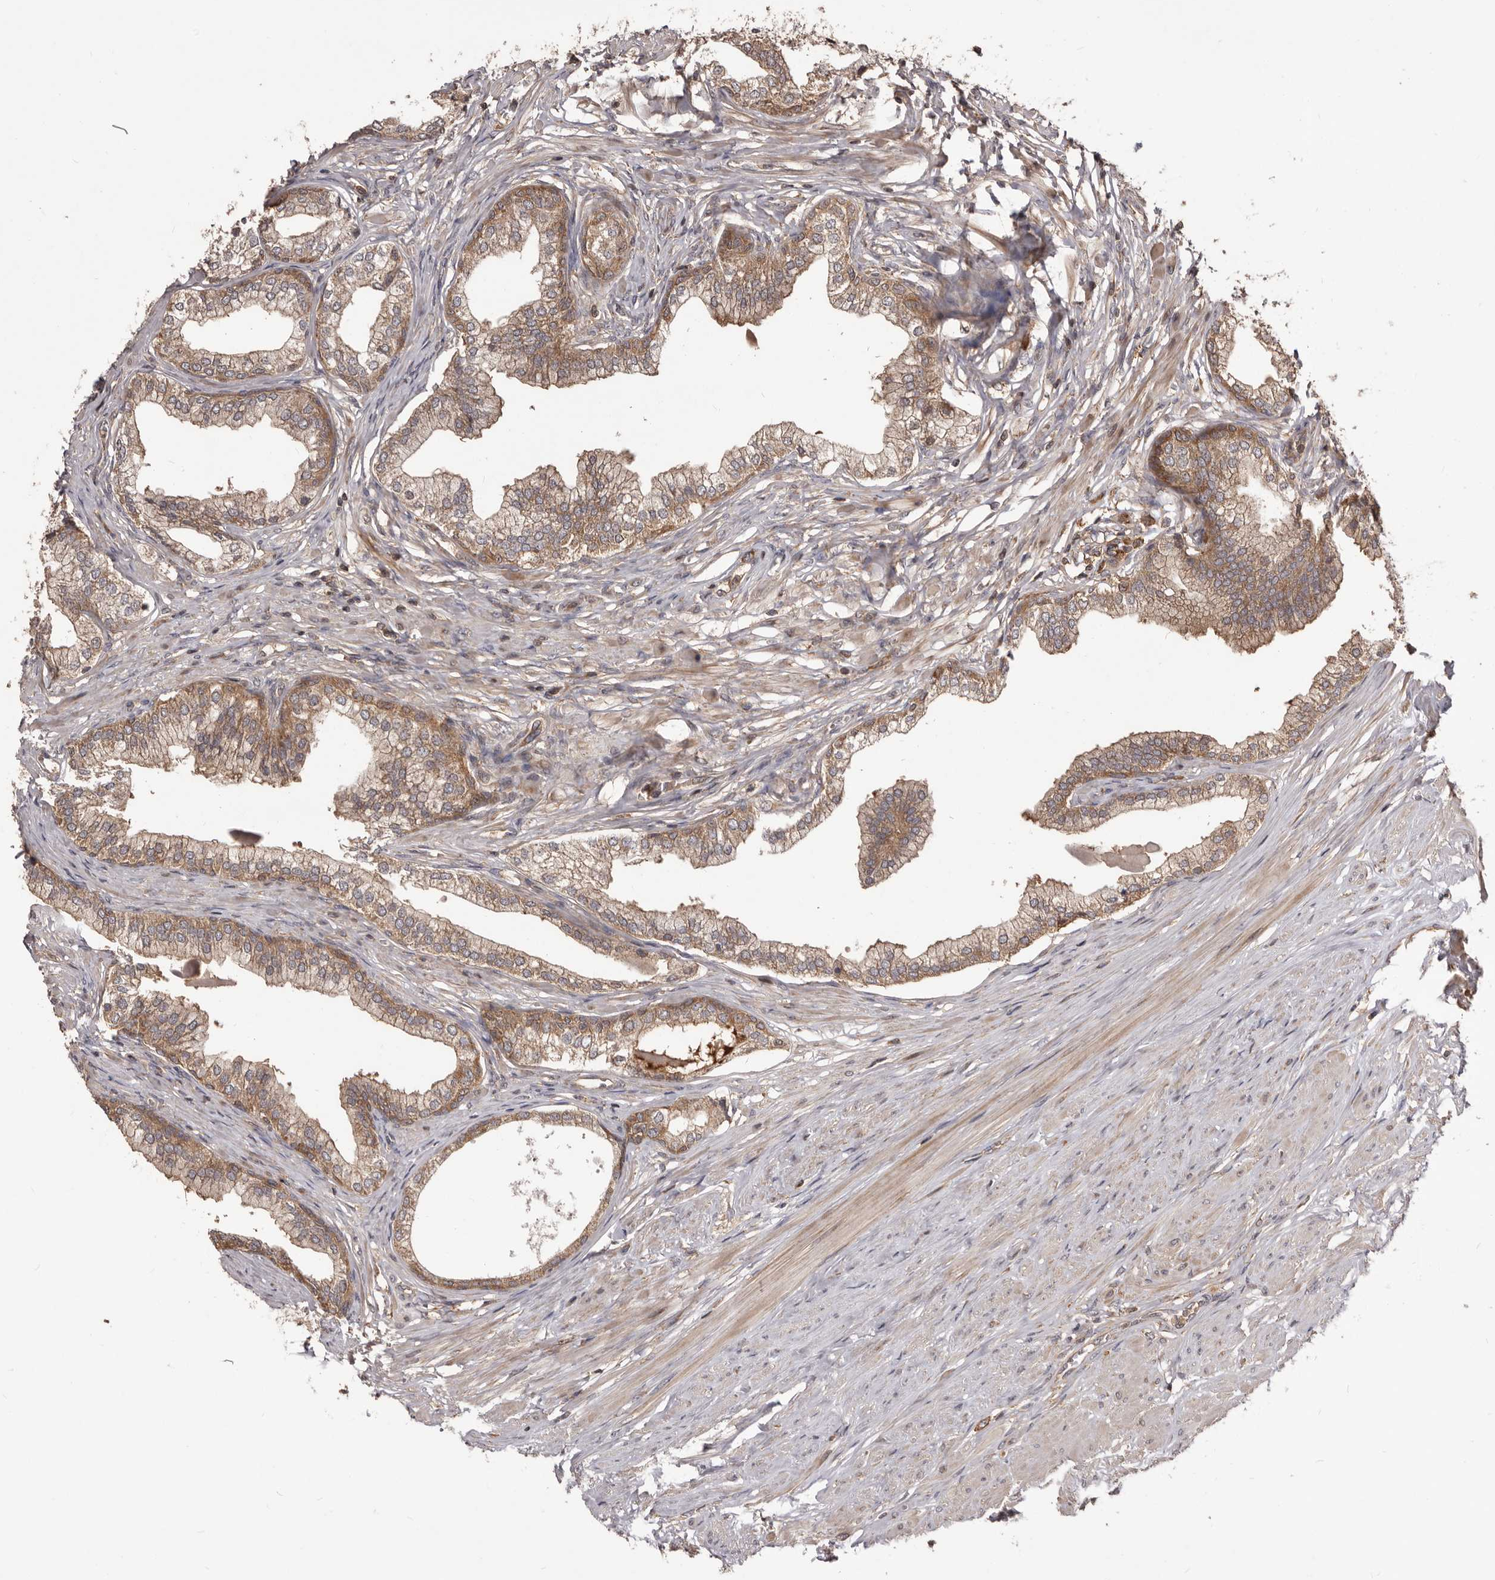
{"staining": {"intensity": "moderate", "quantity": ">75%", "location": "cytoplasmic/membranous"}, "tissue": "prostate", "cell_type": "Glandular cells", "image_type": "normal", "snomed": [{"axis": "morphology", "description": "Normal tissue, NOS"}, {"axis": "morphology", "description": "Urothelial carcinoma, Low grade"}, {"axis": "topography", "description": "Urinary bladder"}, {"axis": "topography", "description": "Prostate"}], "caption": "Immunohistochemistry of benign prostate demonstrates medium levels of moderate cytoplasmic/membranous positivity in about >75% of glandular cells.", "gene": "HBS1L", "patient": {"sex": "male", "age": 60}}